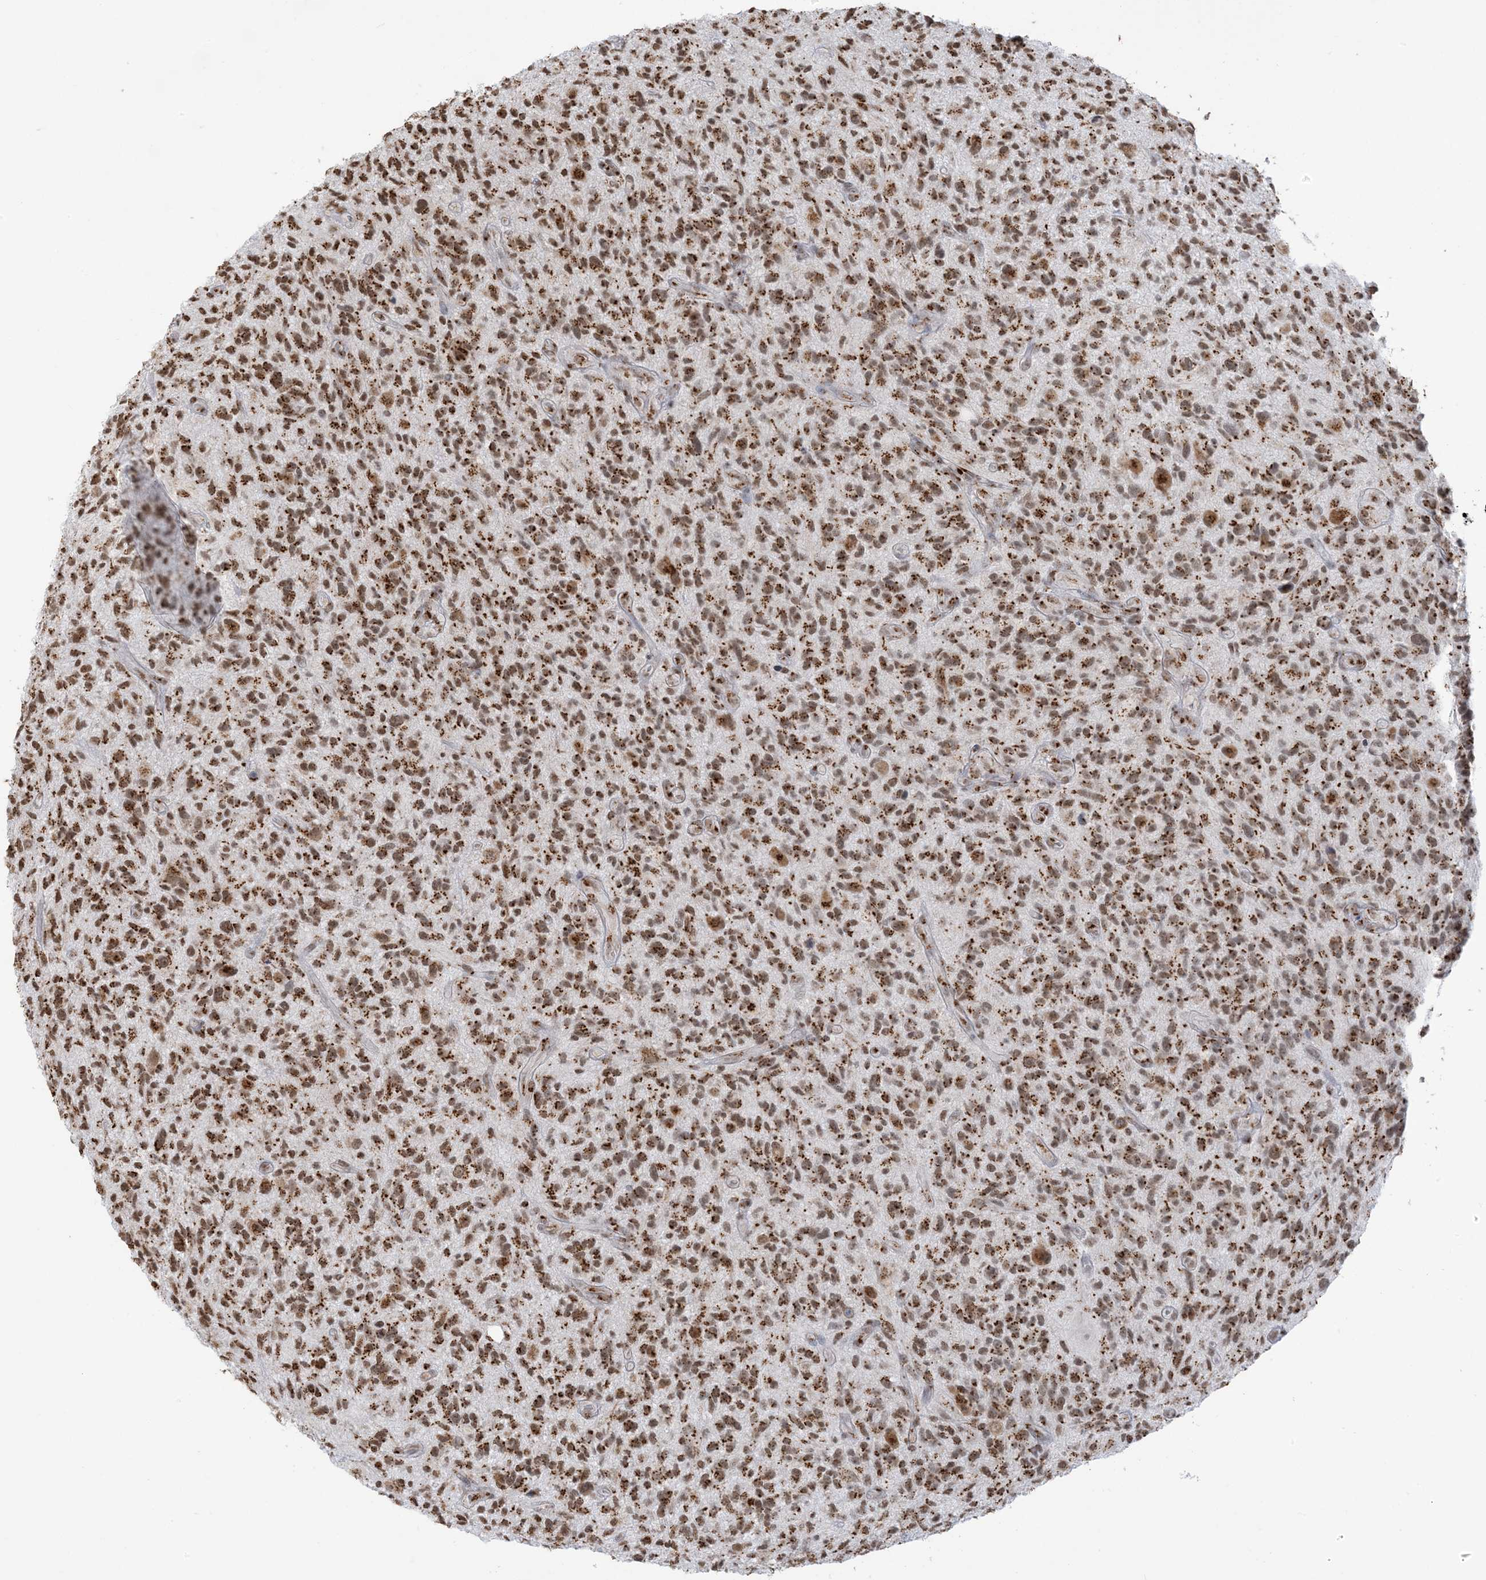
{"staining": {"intensity": "strong", "quantity": ">75%", "location": "cytoplasmic/membranous,nuclear"}, "tissue": "glioma", "cell_type": "Tumor cells", "image_type": "cancer", "snomed": [{"axis": "morphology", "description": "Glioma, malignant, High grade"}, {"axis": "topography", "description": "Brain"}], "caption": "Malignant glioma (high-grade) stained for a protein (brown) displays strong cytoplasmic/membranous and nuclear positive positivity in about >75% of tumor cells.", "gene": "GPR107", "patient": {"sex": "male", "age": 47}}